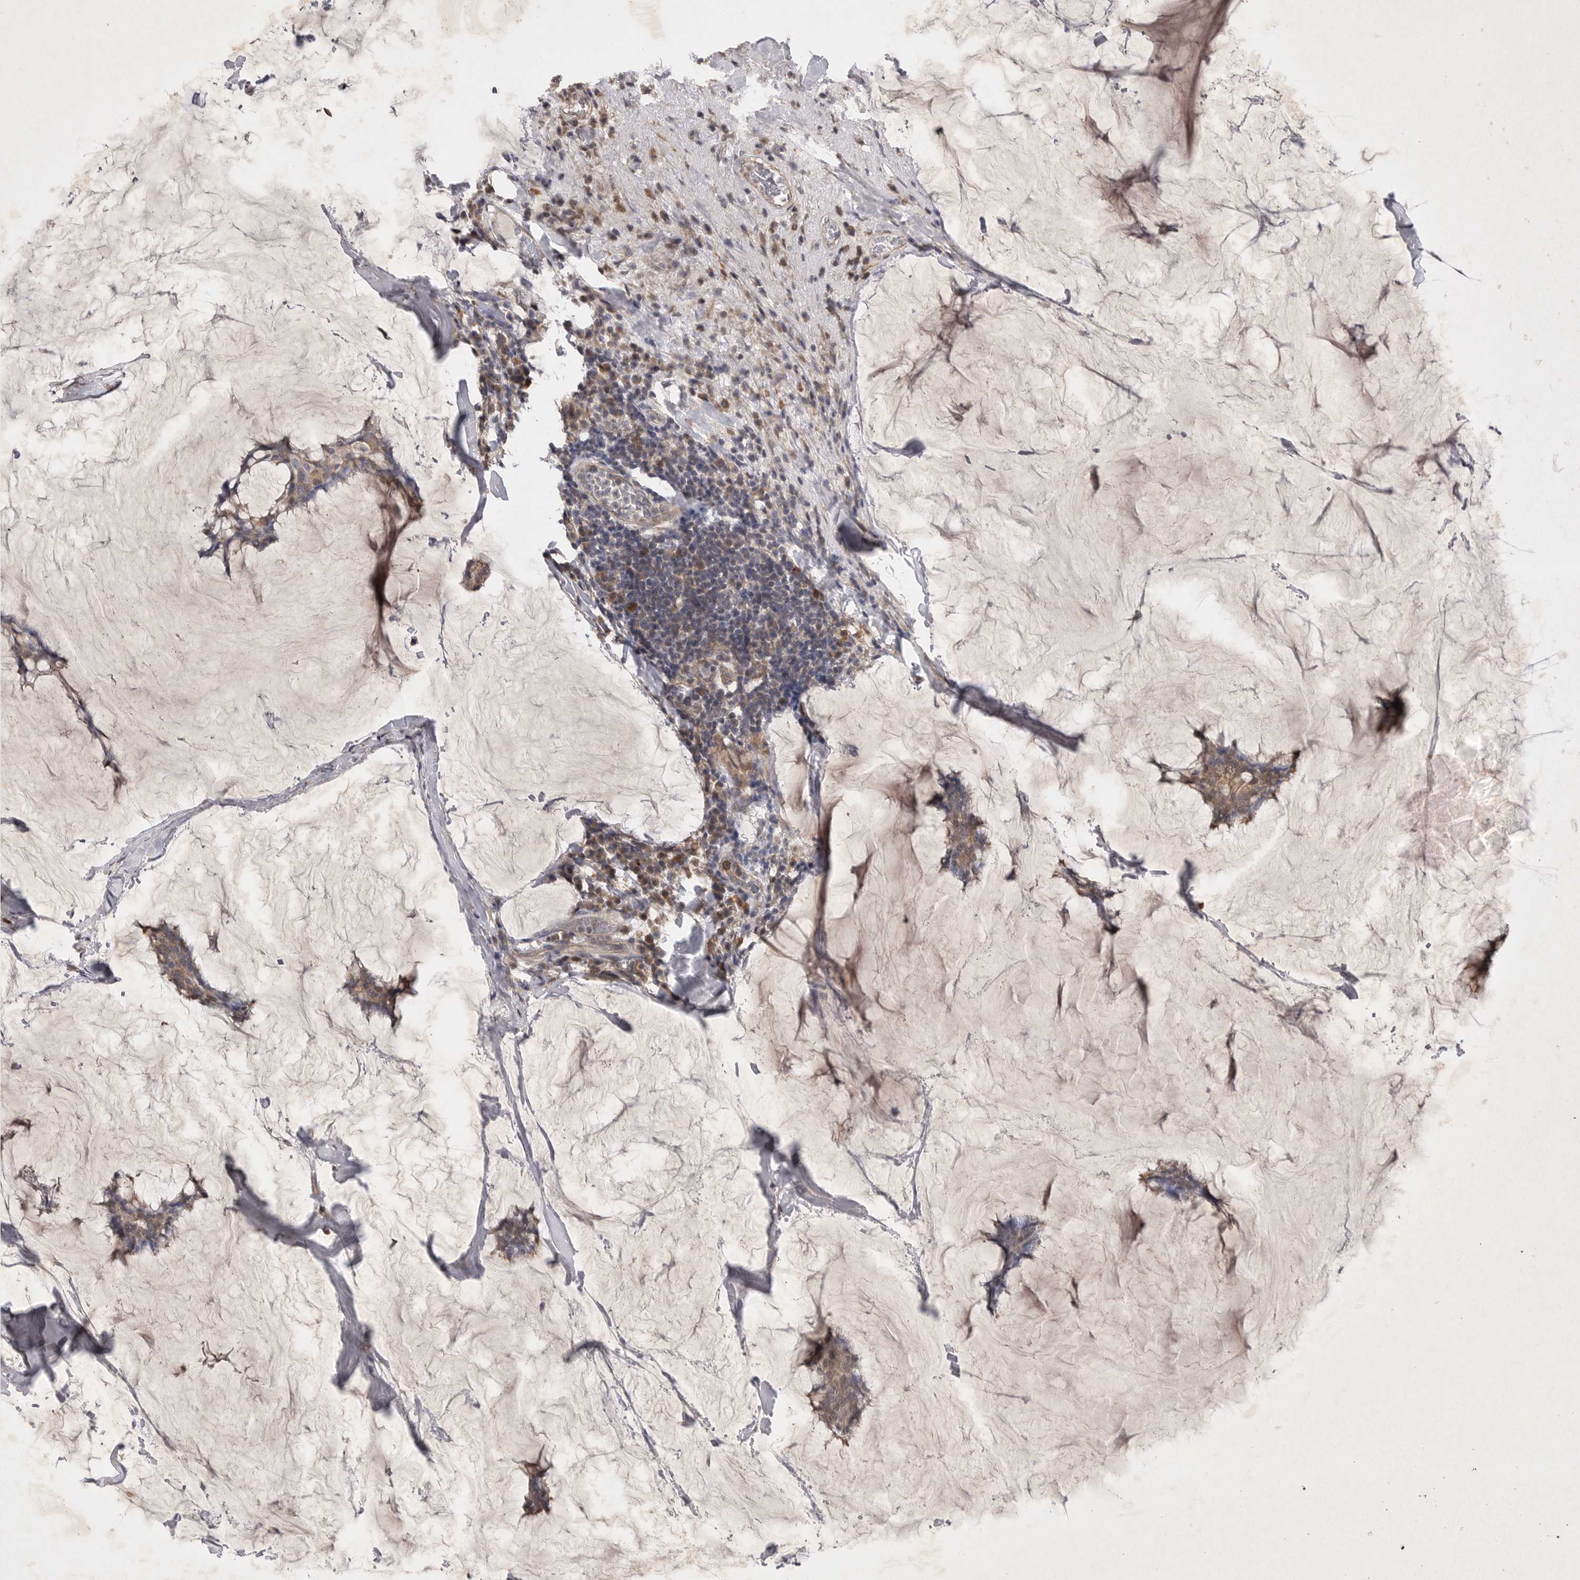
{"staining": {"intensity": "weak", "quantity": ">75%", "location": "cytoplasmic/membranous"}, "tissue": "breast cancer", "cell_type": "Tumor cells", "image_type": "cancer", "snomed": [{"axis": "morphology", "description": "Duct carcinoma"}, {"axis": "topography", "description": "Breast"}], "caption": "Brown immunohistochemical staining in human breast cancer (invasive ductal carcinoma) demonstrates weak cytoplasmic/membranous staining in about >75% of tumor cells.", "gene": "EDEM3", "patient": {"sex": "female", "age": 93}}